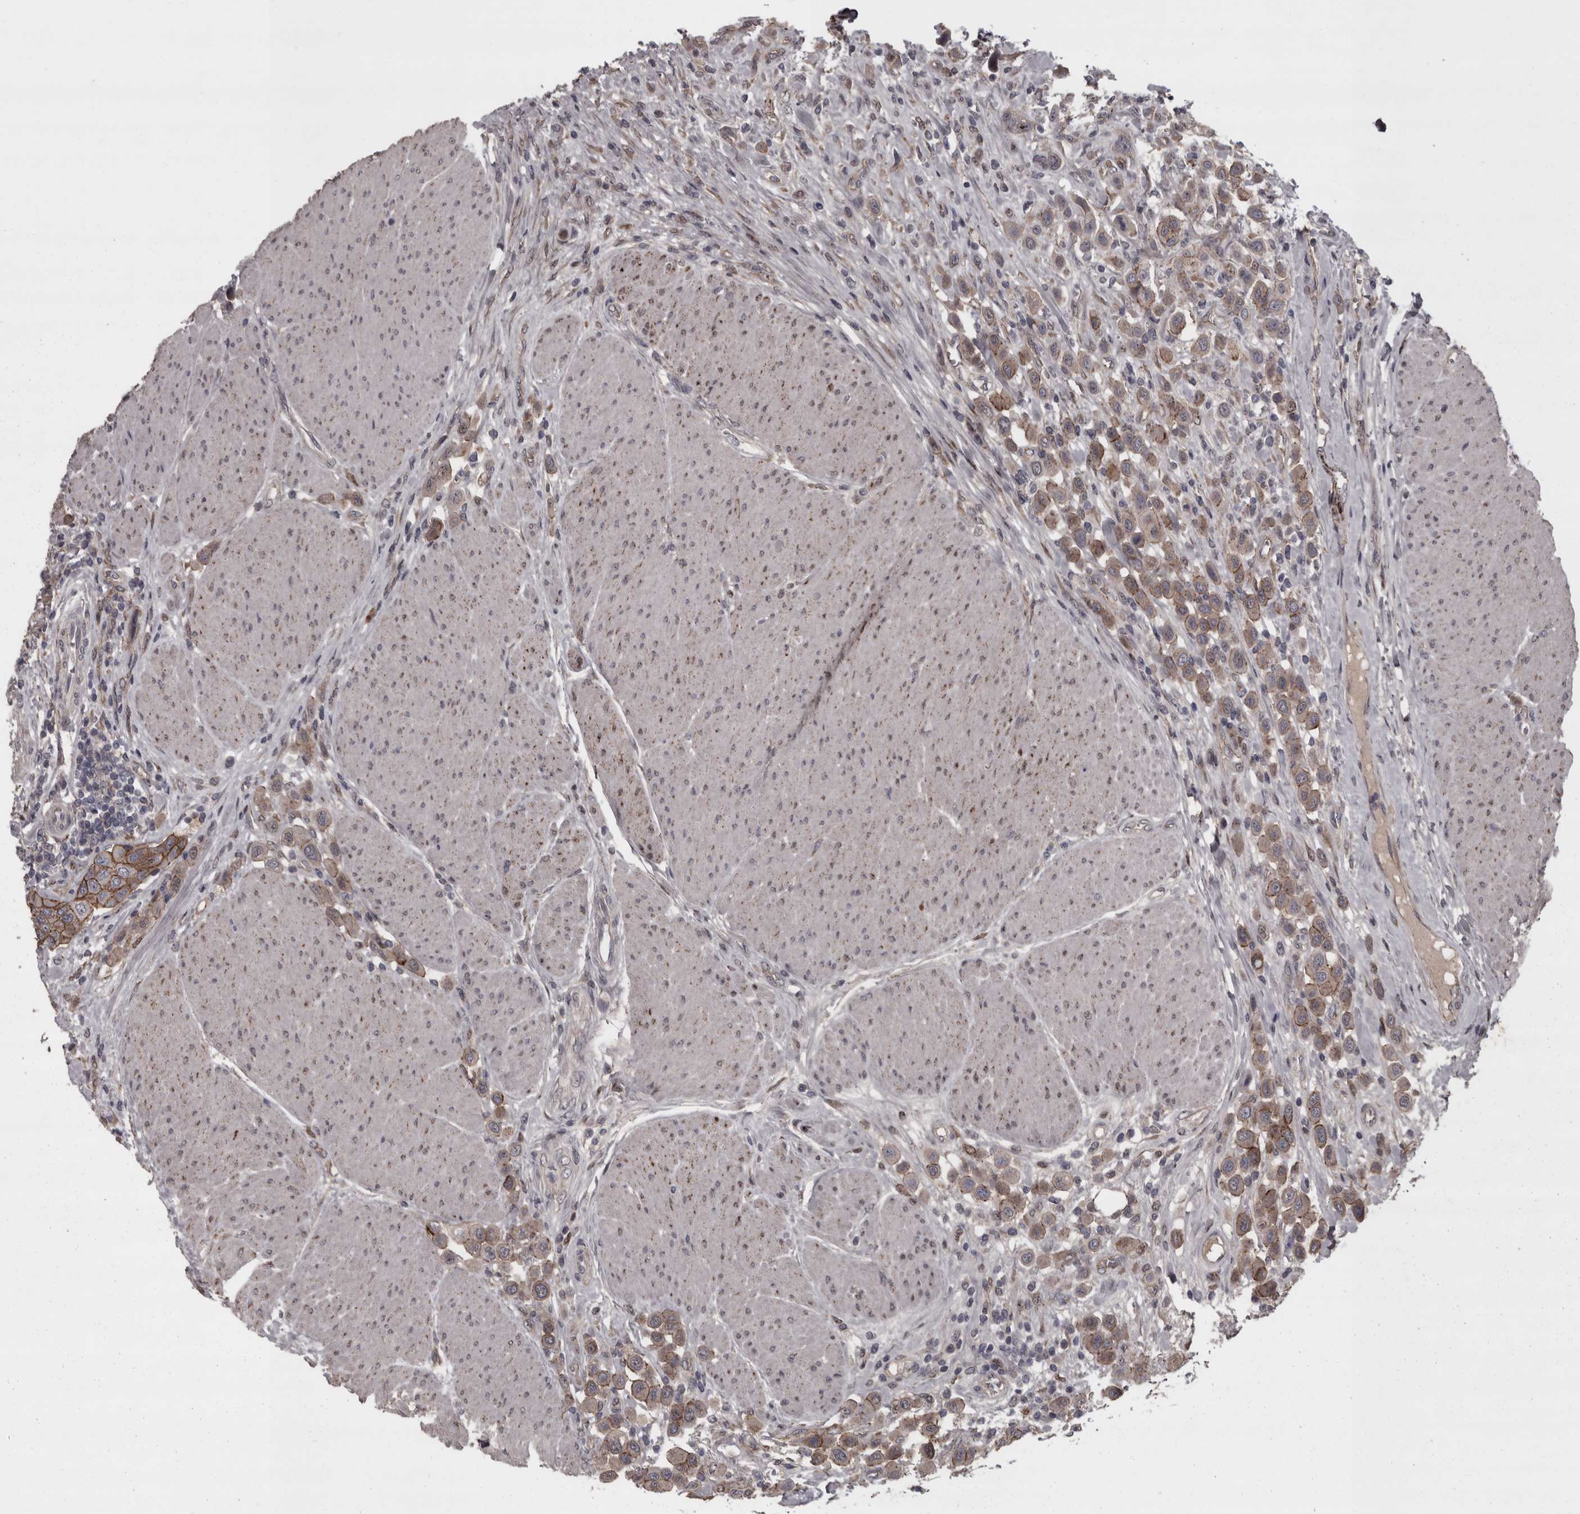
{"staining": {"intensity": "weak", "quantity": "25%-75%", "location": "cytoplasmic/membranous"}, "tissue": "urothelial cancer", "cell_type": "Tumor cells", "image_type": "cancer", "snomed": [{"axis": "morphology", "description": "Urothelial carcinoma, High grade"}, {"axis": "topography", "description": "Urinary bladder"}], "caption": "Immunohistochemistry (IHC) photomicrograph of neoplastic tissue: human urothelial cancer stained using immunohistochemistry (IHC) exhibits low levels of weak protein expression localized specifically in the cytoplasmic/membranous of tumor cells, appearing as a cytoplasmic/membranous brown color.", "gene": "PCDH17", "patient": {"sex": "male", "age": 50}}